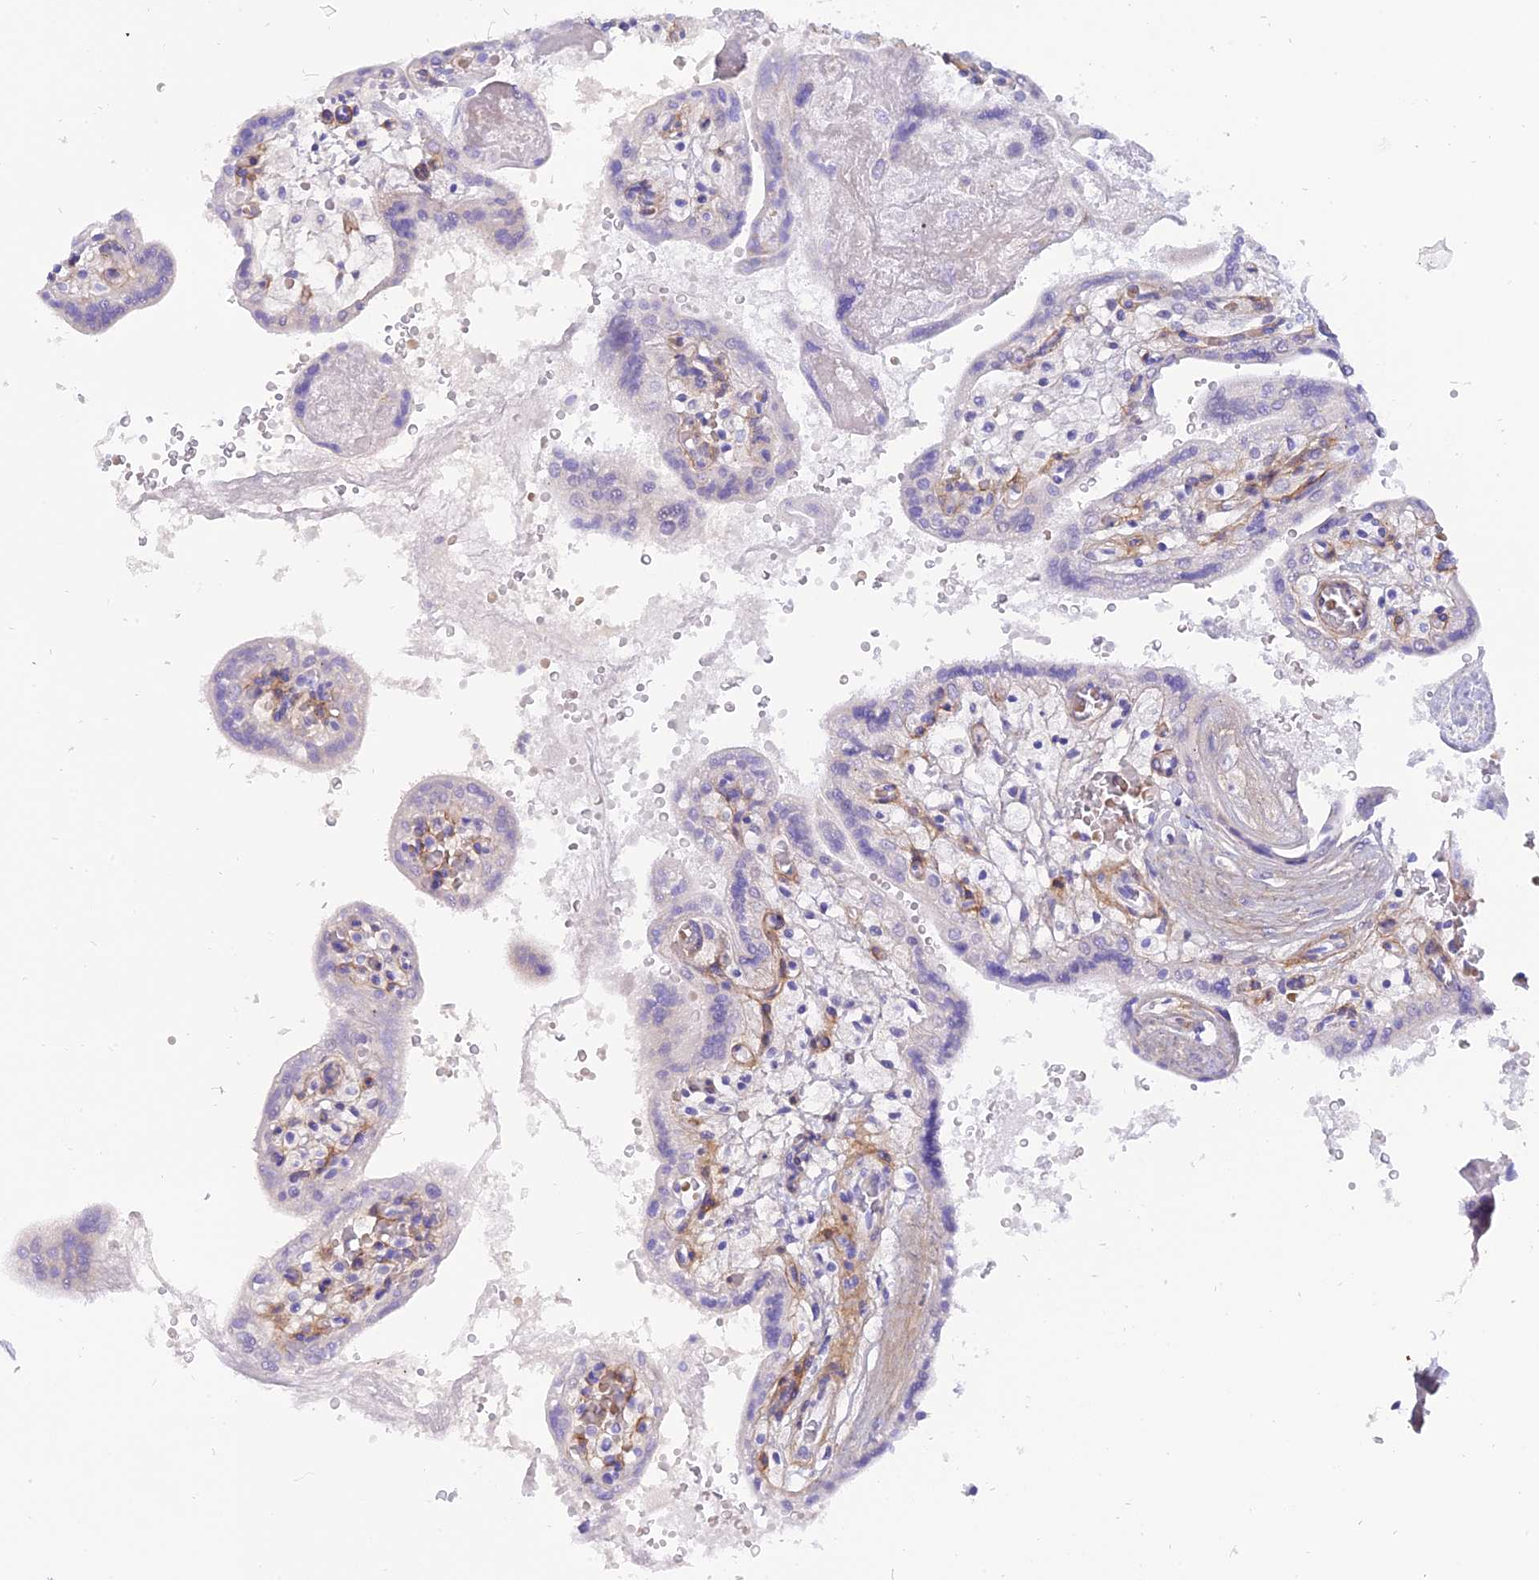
{"staining": {"intensity": "weak", "quantity": "<25%", "location": "cytoplasmic/membranous"}, "tissue": "placenta", "cell_type": "Trophoblastic cells", "image_type": "normal", "snomed": [{"axis": "morphology", "description": "Normal tissue, NOS"}, {"axis": "topography", "description": "Placenta"}], "caption": "IHC photomicrograph of benign human placenta stained for a protein (brown), which demonstrates no expression in trophoblastic cells. (DAB IHC, high magnification).", "gene": "MBD3L1", "patient": {"sex": "female", "age": 37}}